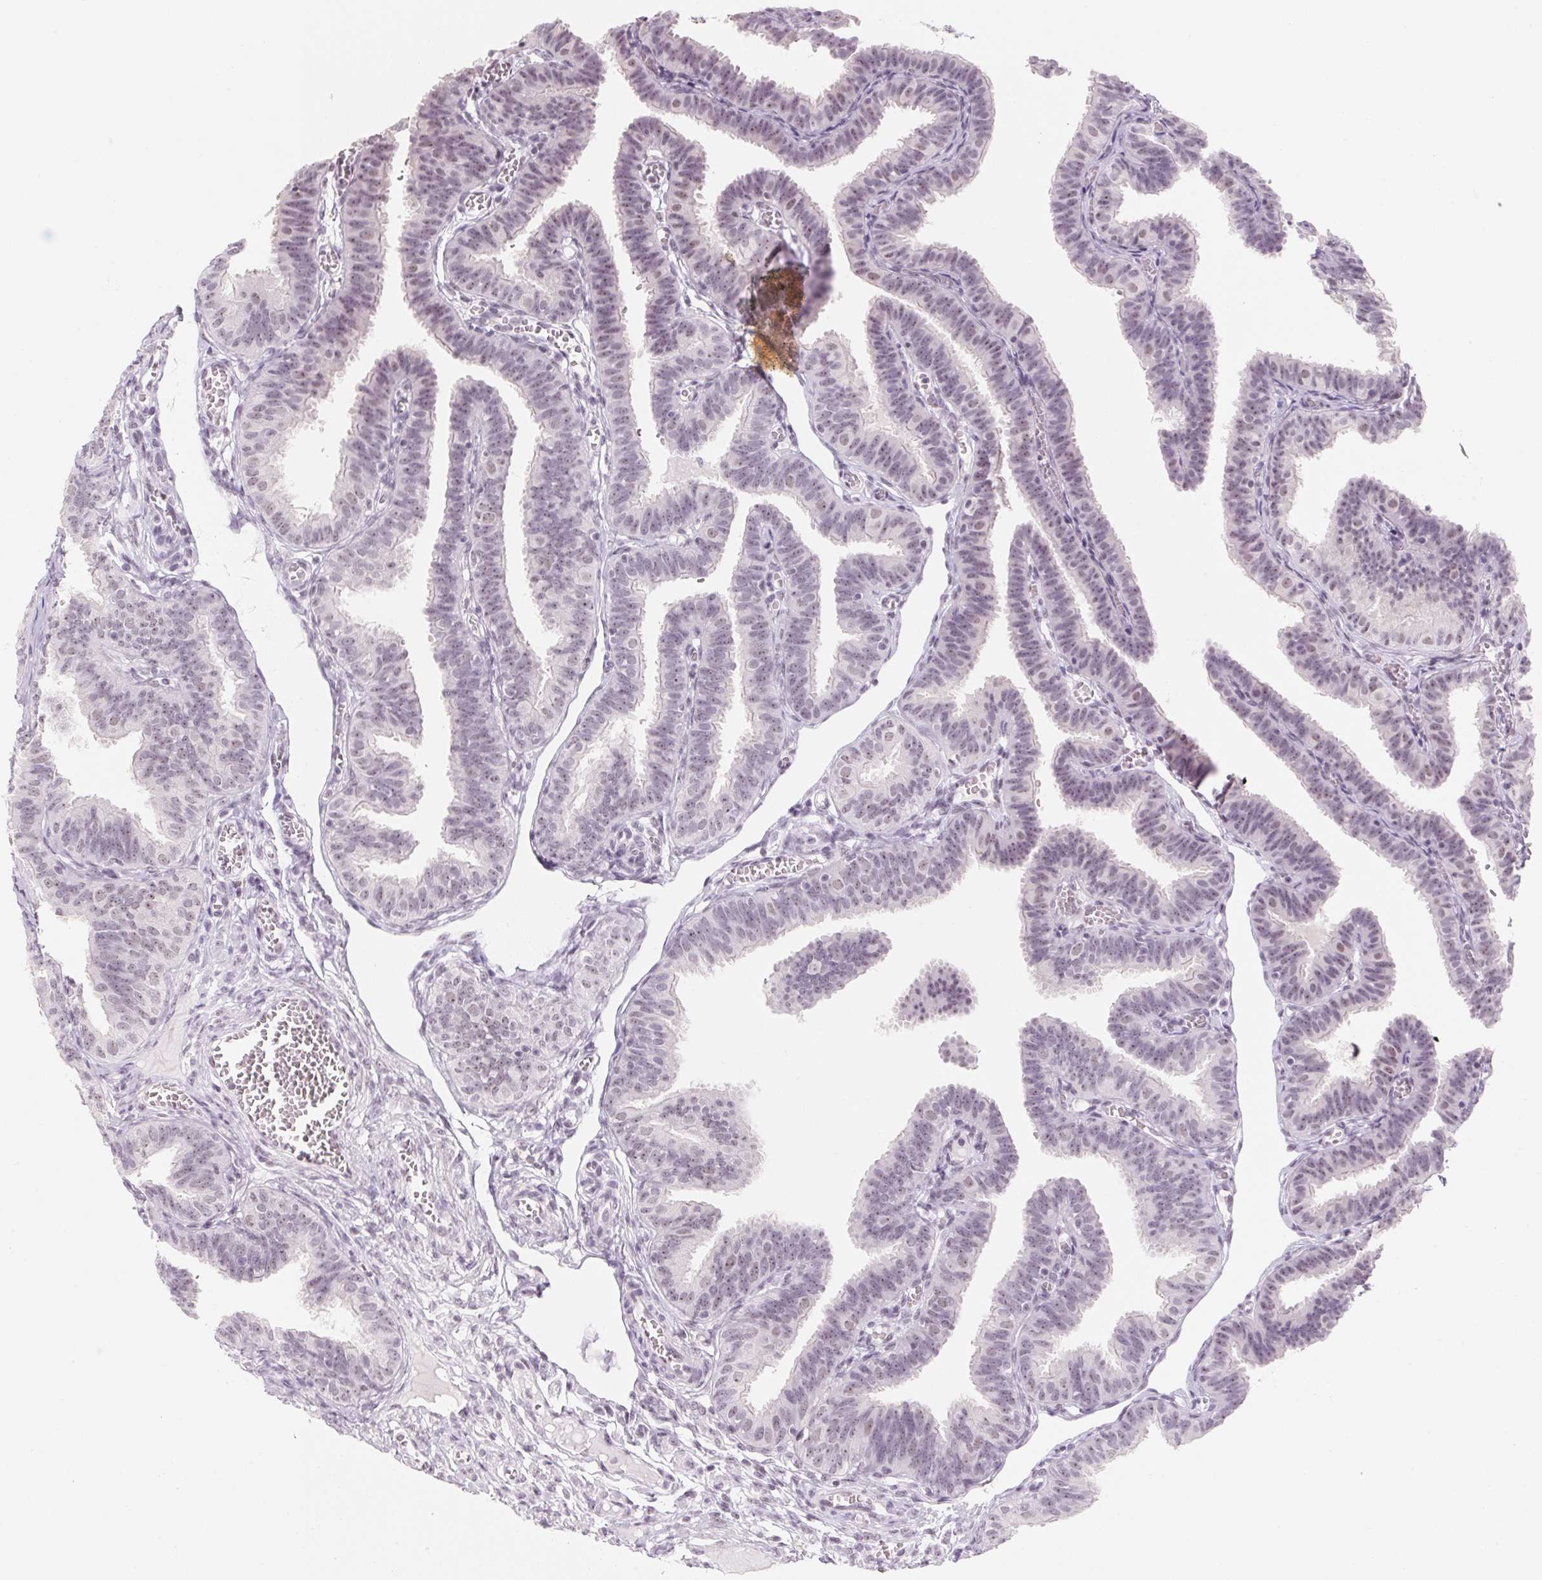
{"staining": {"intensity": "weak", "quantity": "25%-75%", "location": "nuclear"}, "tissue": "fallopian tube", "cell_type": "Glandular cells", "image_type": "normal", "snomed": [{"axis": "morphology", "description": "Normal tissue, NOS"}, {"axis": "topography", "description": "Fallopian tube"}], "caption": "Immunohistochemistry (IHC) staining of unremarkable fallopian tube, which exhibits low levels of weak nuclear expression in about 25%-75% of glandular cells indicating weak nuclear protein staining. The staining was performed using DAB (3,3'-diaminobenzidine) (brown) for protein detection and nuclei were counterstained in hematoxylin (blue).", "gene": "ZIC4", "patient": {"sex": "female", "age": 25}}